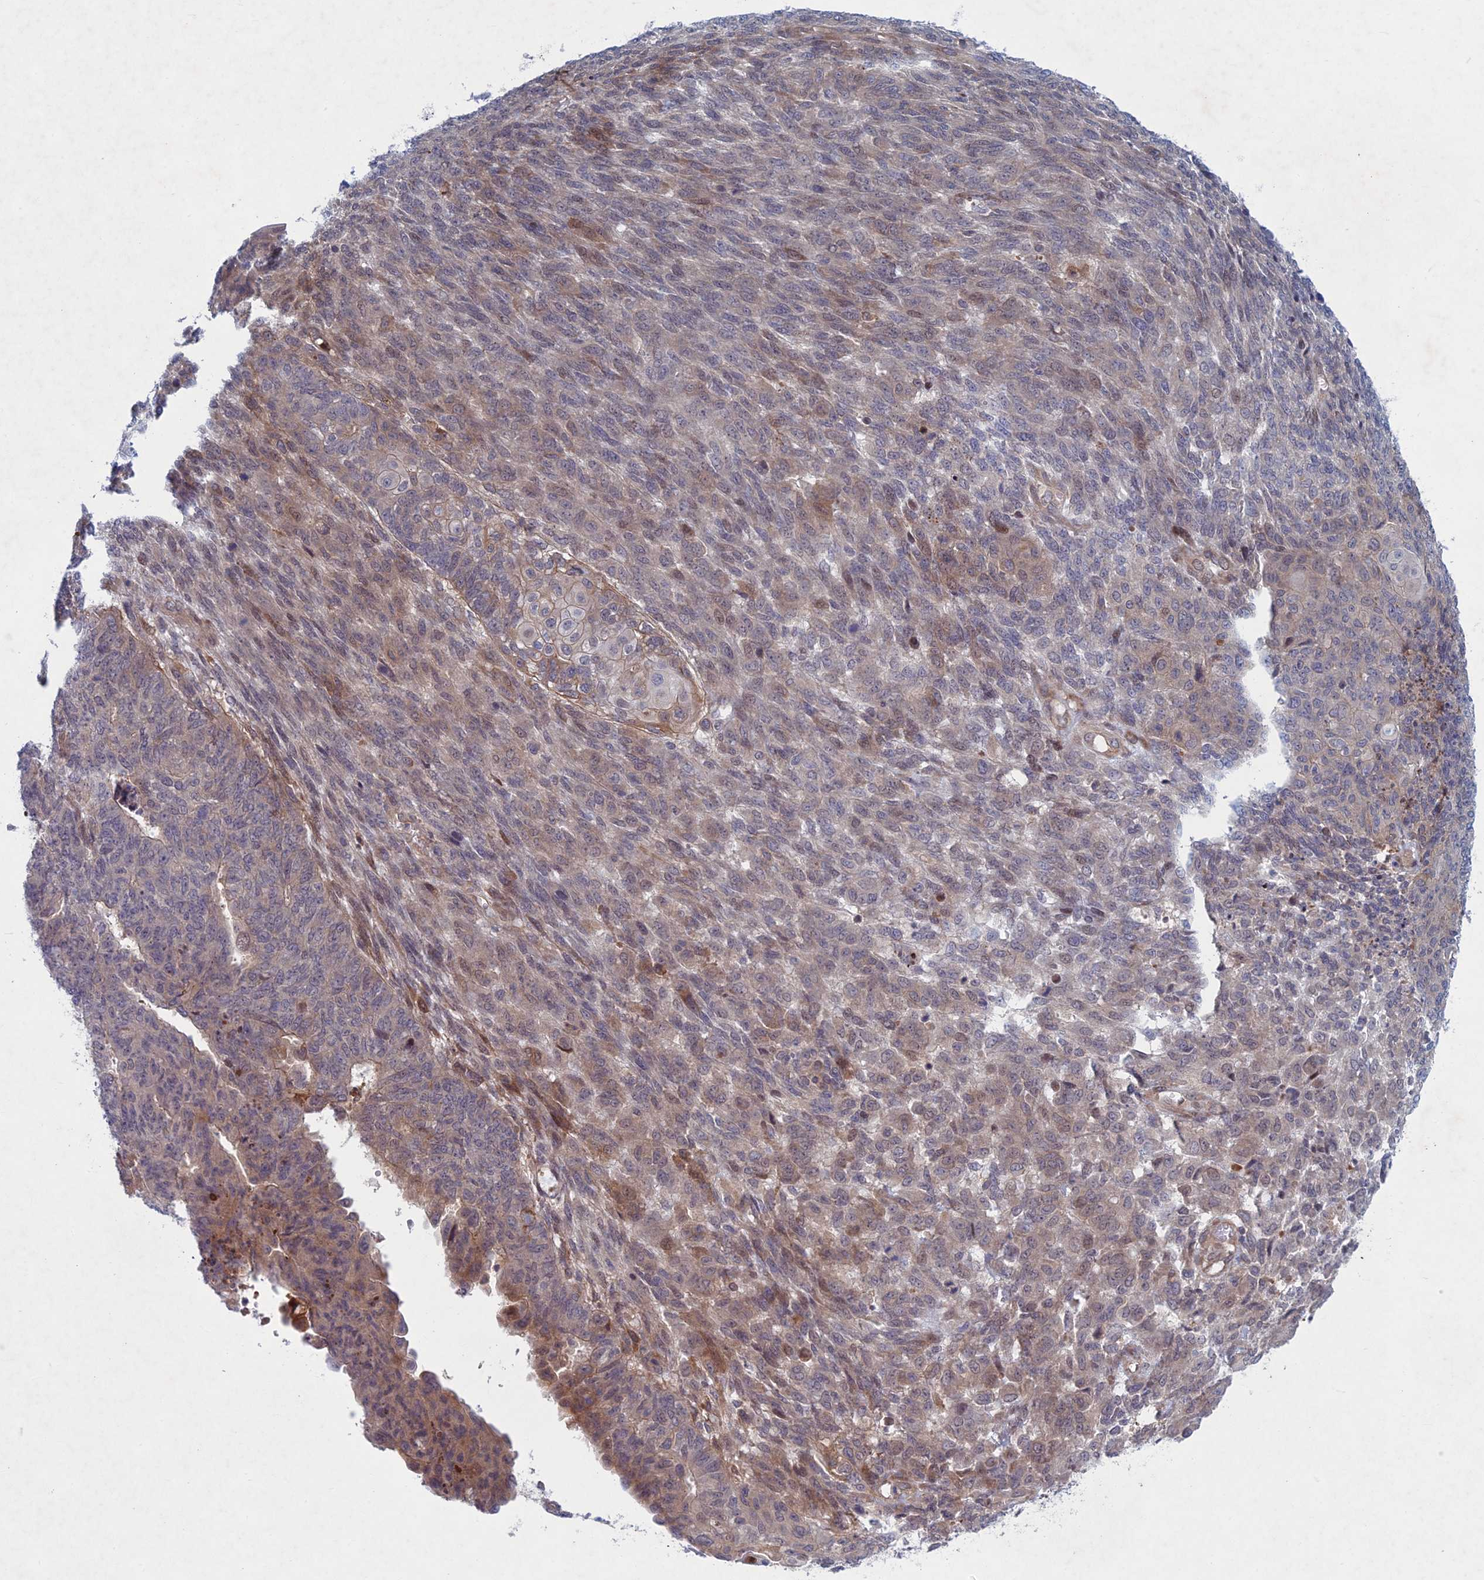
{"staining": {"intensity": "weak", "quantity": "<25%", "location": "cytoplasmic/membranous"}, "tissue": "endometrial cancer", "cell_type": "Tumor cells", "image_type": "cancer", "snomed": [{"axis": "morphology", "description": "Adenocarcinoma, NOS"}, {"axis": "topography", "description": "Endometrium"}], "caption": "Photomicrograph shows no protein expression in tumor cells of endometrial cancer tissue. (DAB (3,3'-diaminobenzidine) immunohistochemistry (IHC) visualized using brightfield microscopy, high magnification).", "gene": "PTHLH", "patient": {"sex": "female", "age": 32}}